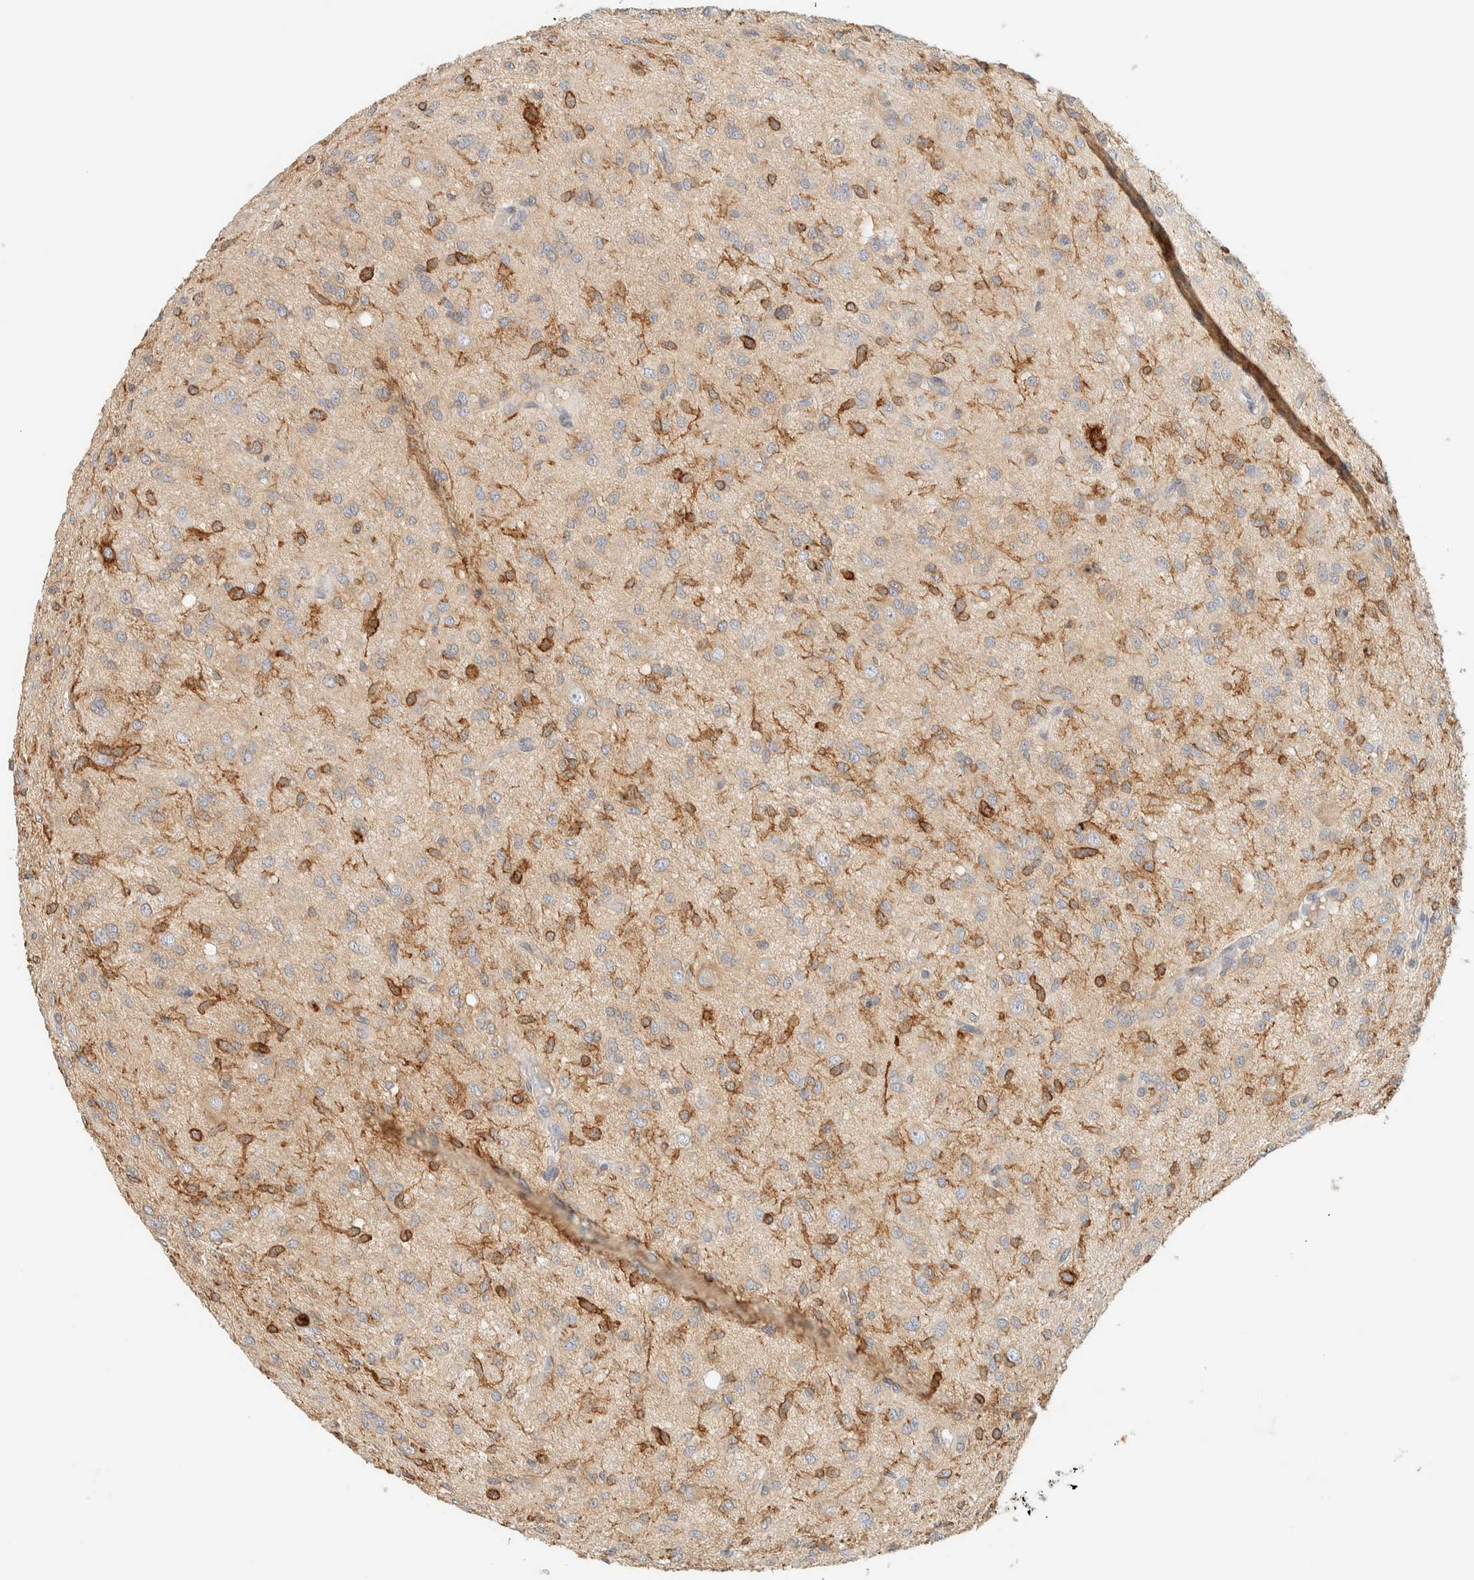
{"staining": {"intensity": "weak", "quantity": "25%-75%", "location": "cytoplasmic/membranous"}, "tissue": "glioma", "cell_type": "Tumor cells", "image_type": "cancer", "snomed": [{"axis": "morphology", "description": "Glioma, malignant, High grade"}, {"axis": "topography", "description": "Brain"}], "caption": "A brown stain labels weak cytoplasmic/membranous positivity of a protein in glioma tumor cells.", "gene": "LIMA1", "patient": {"sex": "female", "age": 59}}